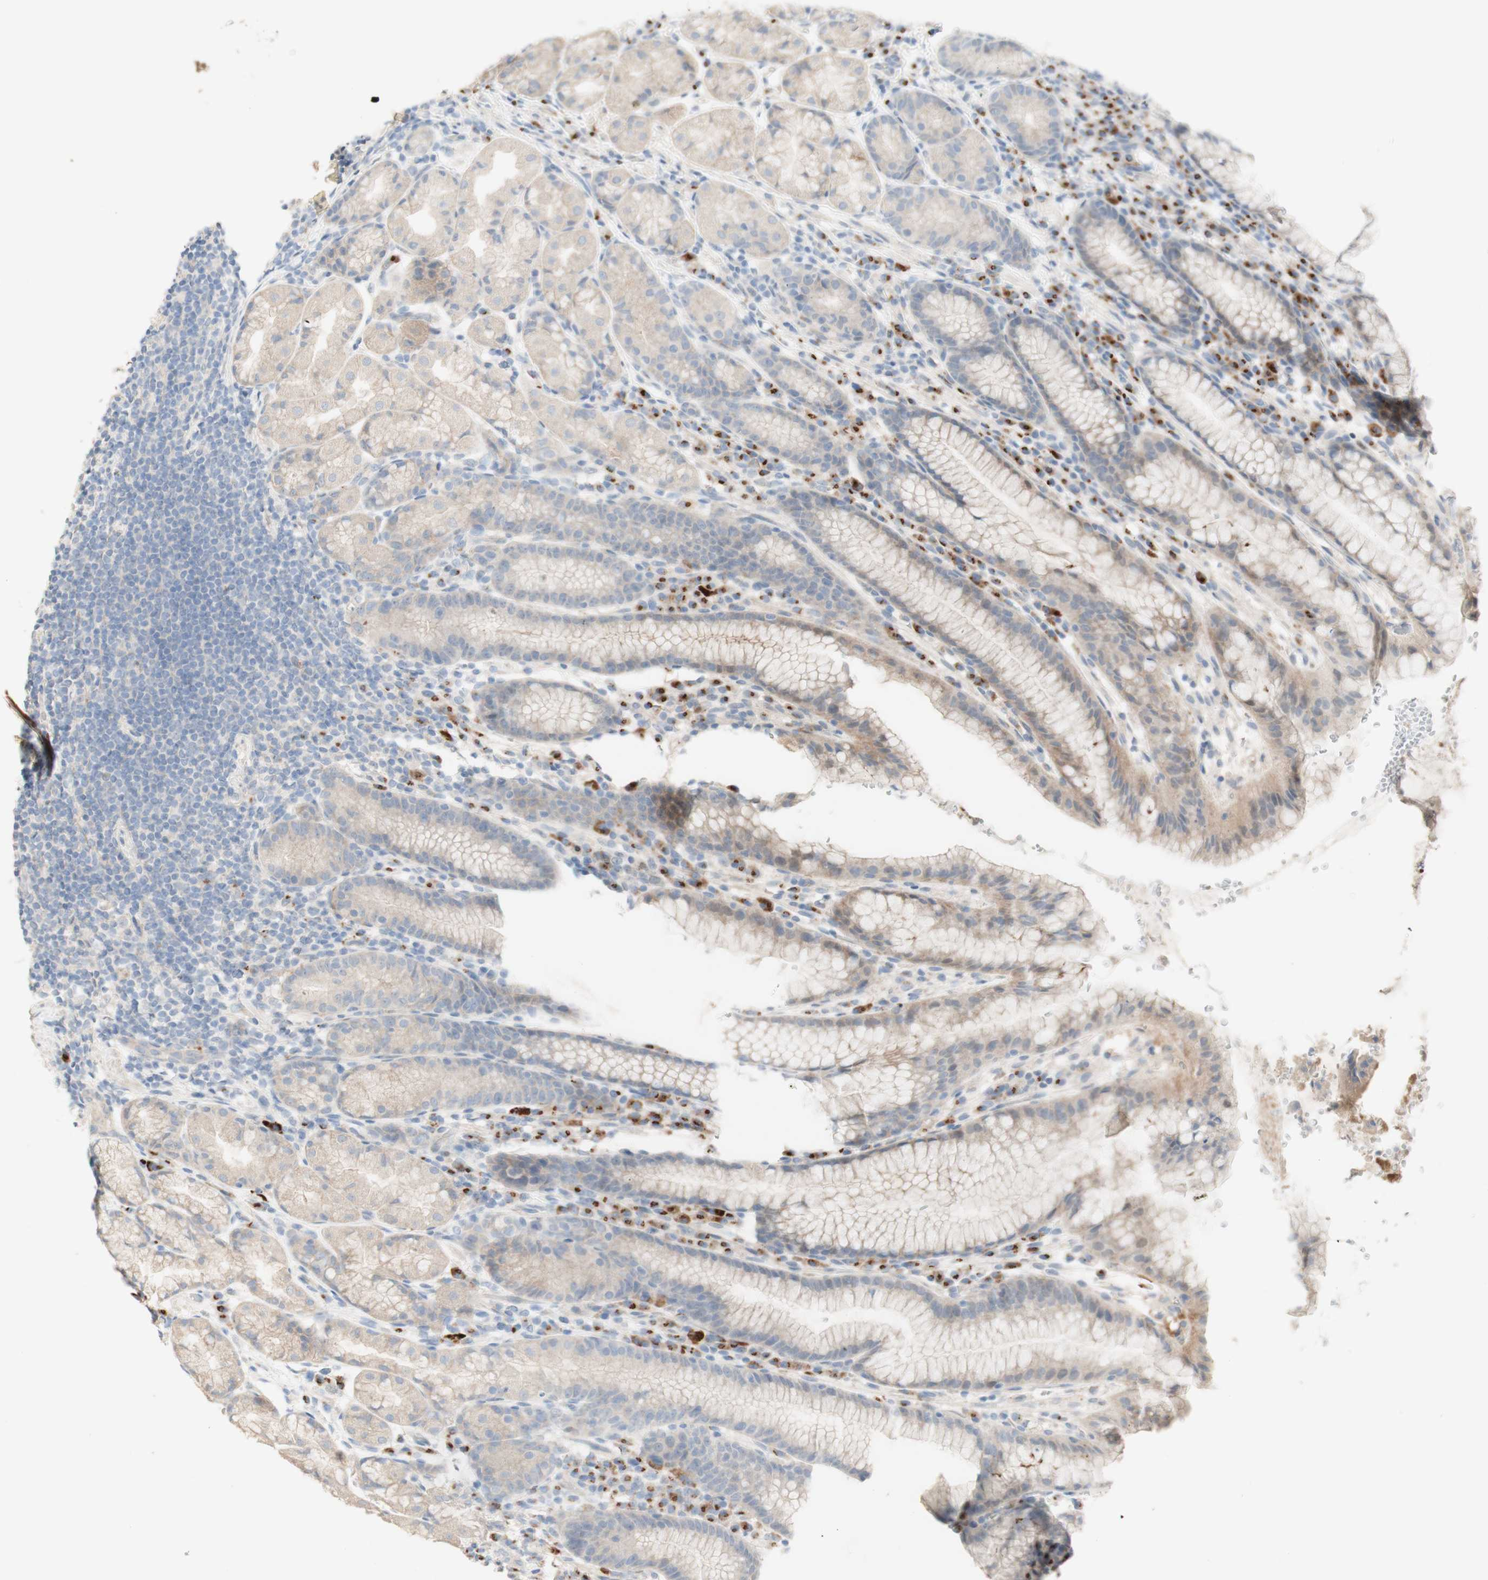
{"staining": {"intensity": "weak", "quantity": ">75%", "location": "cytoplasmic/membranous"}, "tissue": "stomach", "cell_type": "Glandular cells", "image_type": "normal", "snomed": [{"axis": "morphology", "description": "Normal tissue, NOS"}, {"axis": "topography", "description": "Stomach, lower"}], "caption": "Immunohistochemical staining of benign human stomach exhibits >75% levels of weak cytoplasmic/membranous protein staining in about >75% of glandular cells.", "gene": "MANEA", "patient": {"sex": "male", "age": 52}}